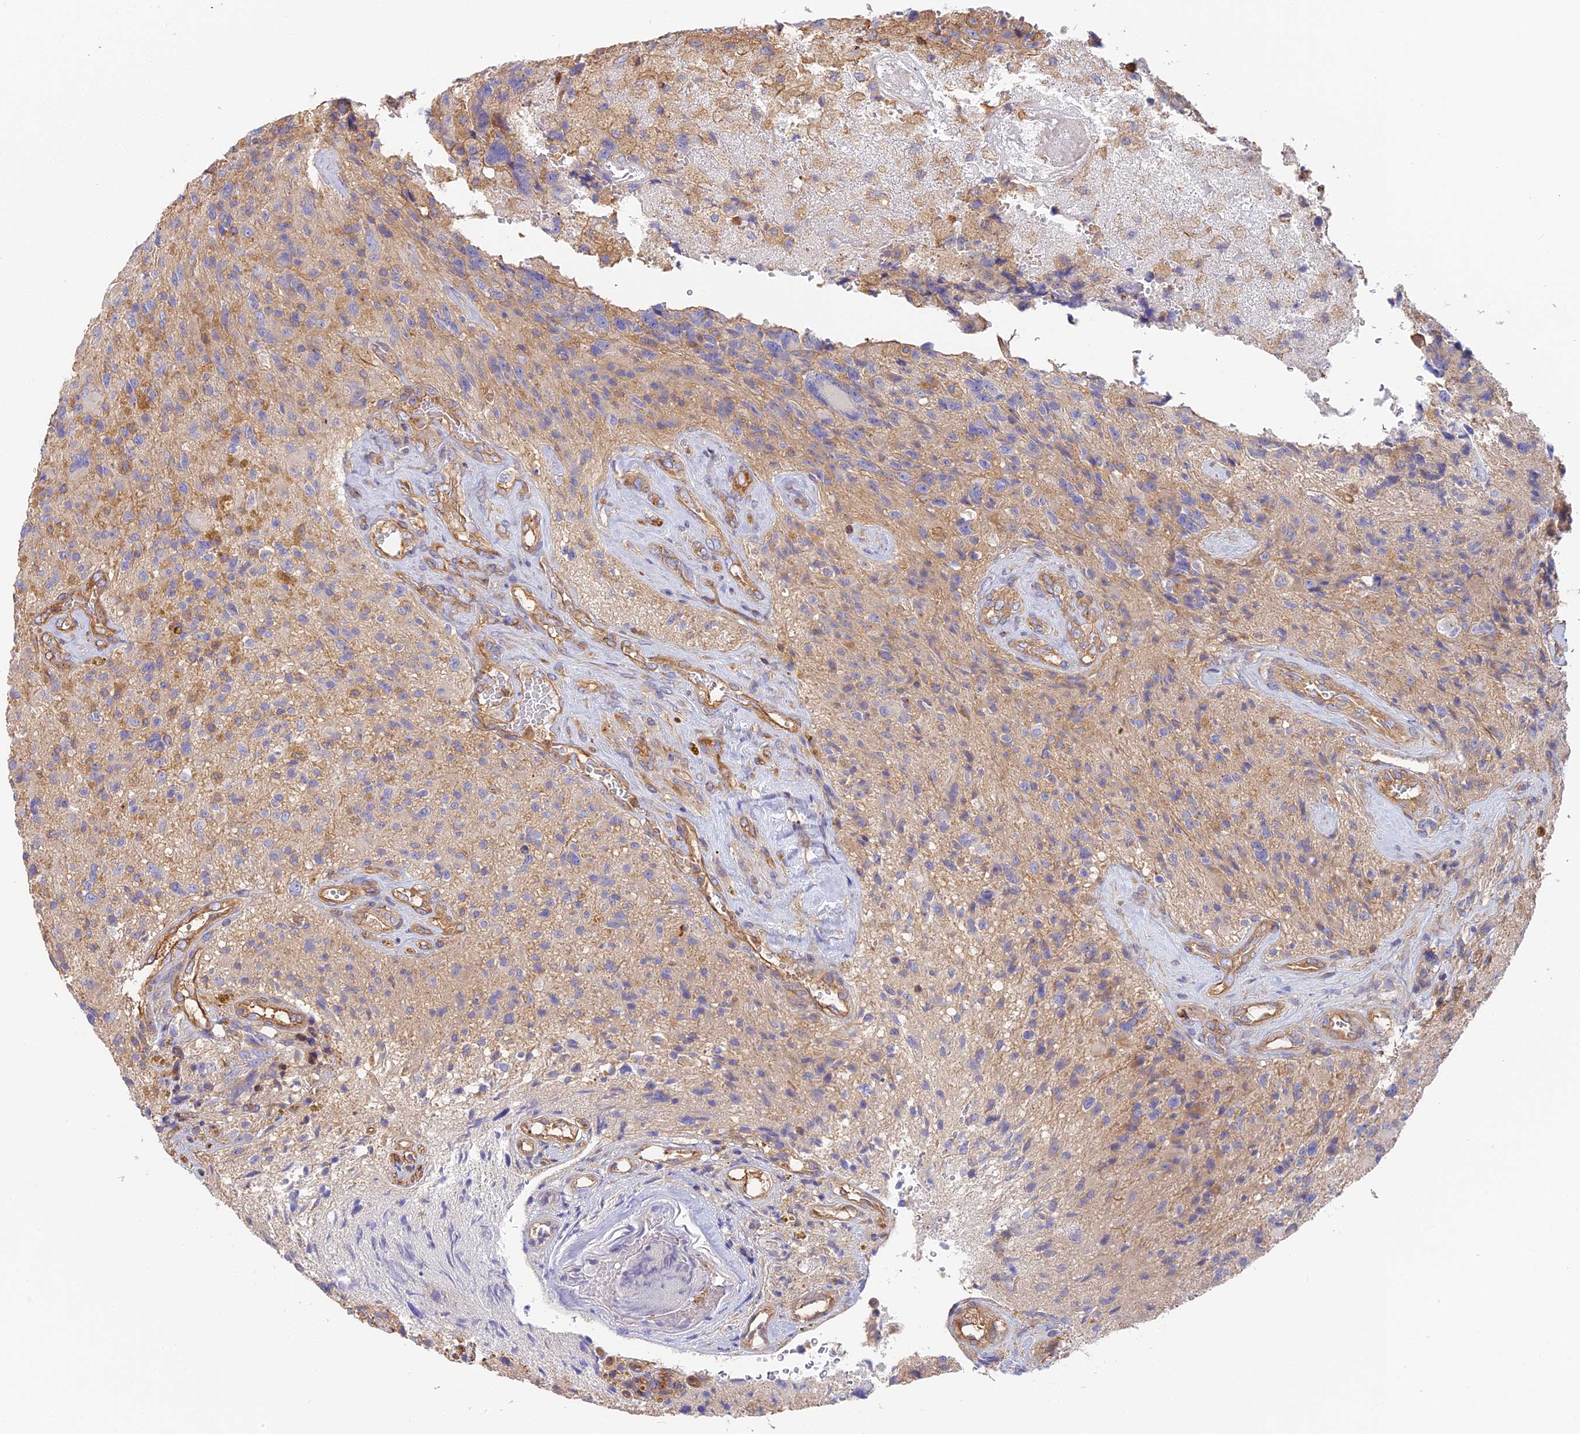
{"staining": {"intensity": "negative", "quantity": "none", "location": "none"}, "tissue": "glioma", "cell_type": "Tumor cells", "image_type": "cancer", "snomed": [{"axis": "morphology", "description": "Glioma, malignant, High grade"}, {"axis": "topography", "description": "Brain"}], "caption": "Histopathology image shows no significant protein staining in tumor cells of malignant high-grade glioma. (Stains: DAB (3,3'-diaminobenzidine) IHC with hematoxylin counter stain, Microscopy: brightfield microscopy at high magnification).", "gene": "VPS18", "patient": {"sex": "male", "age": 69}}